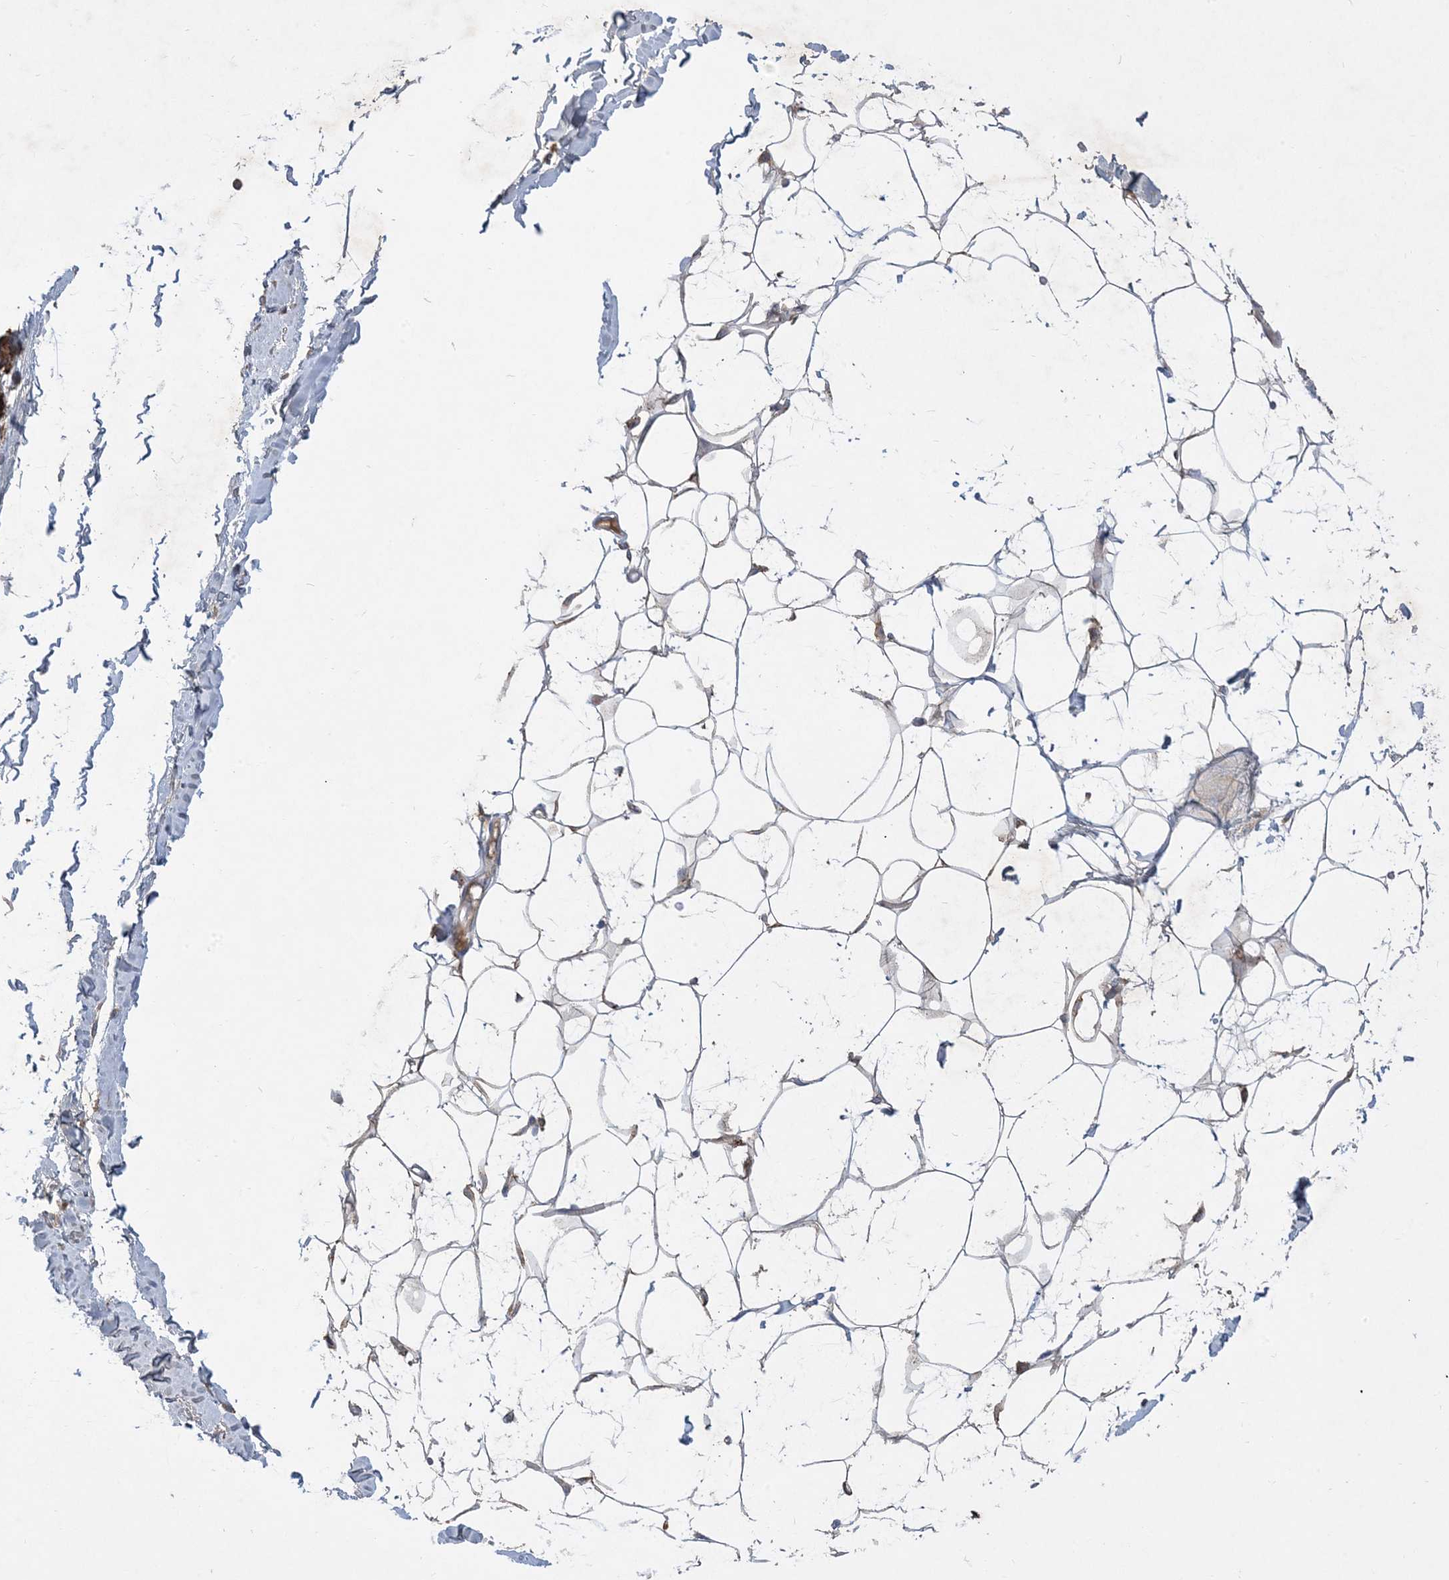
{"staining": {"intensity": "weak", "quantity": ">75%", "location": "cytoplasmic/membranous"}, "tissue": "breast", "cell_type": "Adipocytes", "image_type": "normal", "snomed": [{"axis": "morphology", "description": "Normal tissue, NOS"}, {"axis": "topography", "description": "Breast"}], "caption": "An image of breast stained for a protein displays weak cytoplasmic/membranous brown staining in adipocytes. Nuclei are stained in blue.", "gene": "MASP2", "patient": {"sex": "female", "age": 27}}